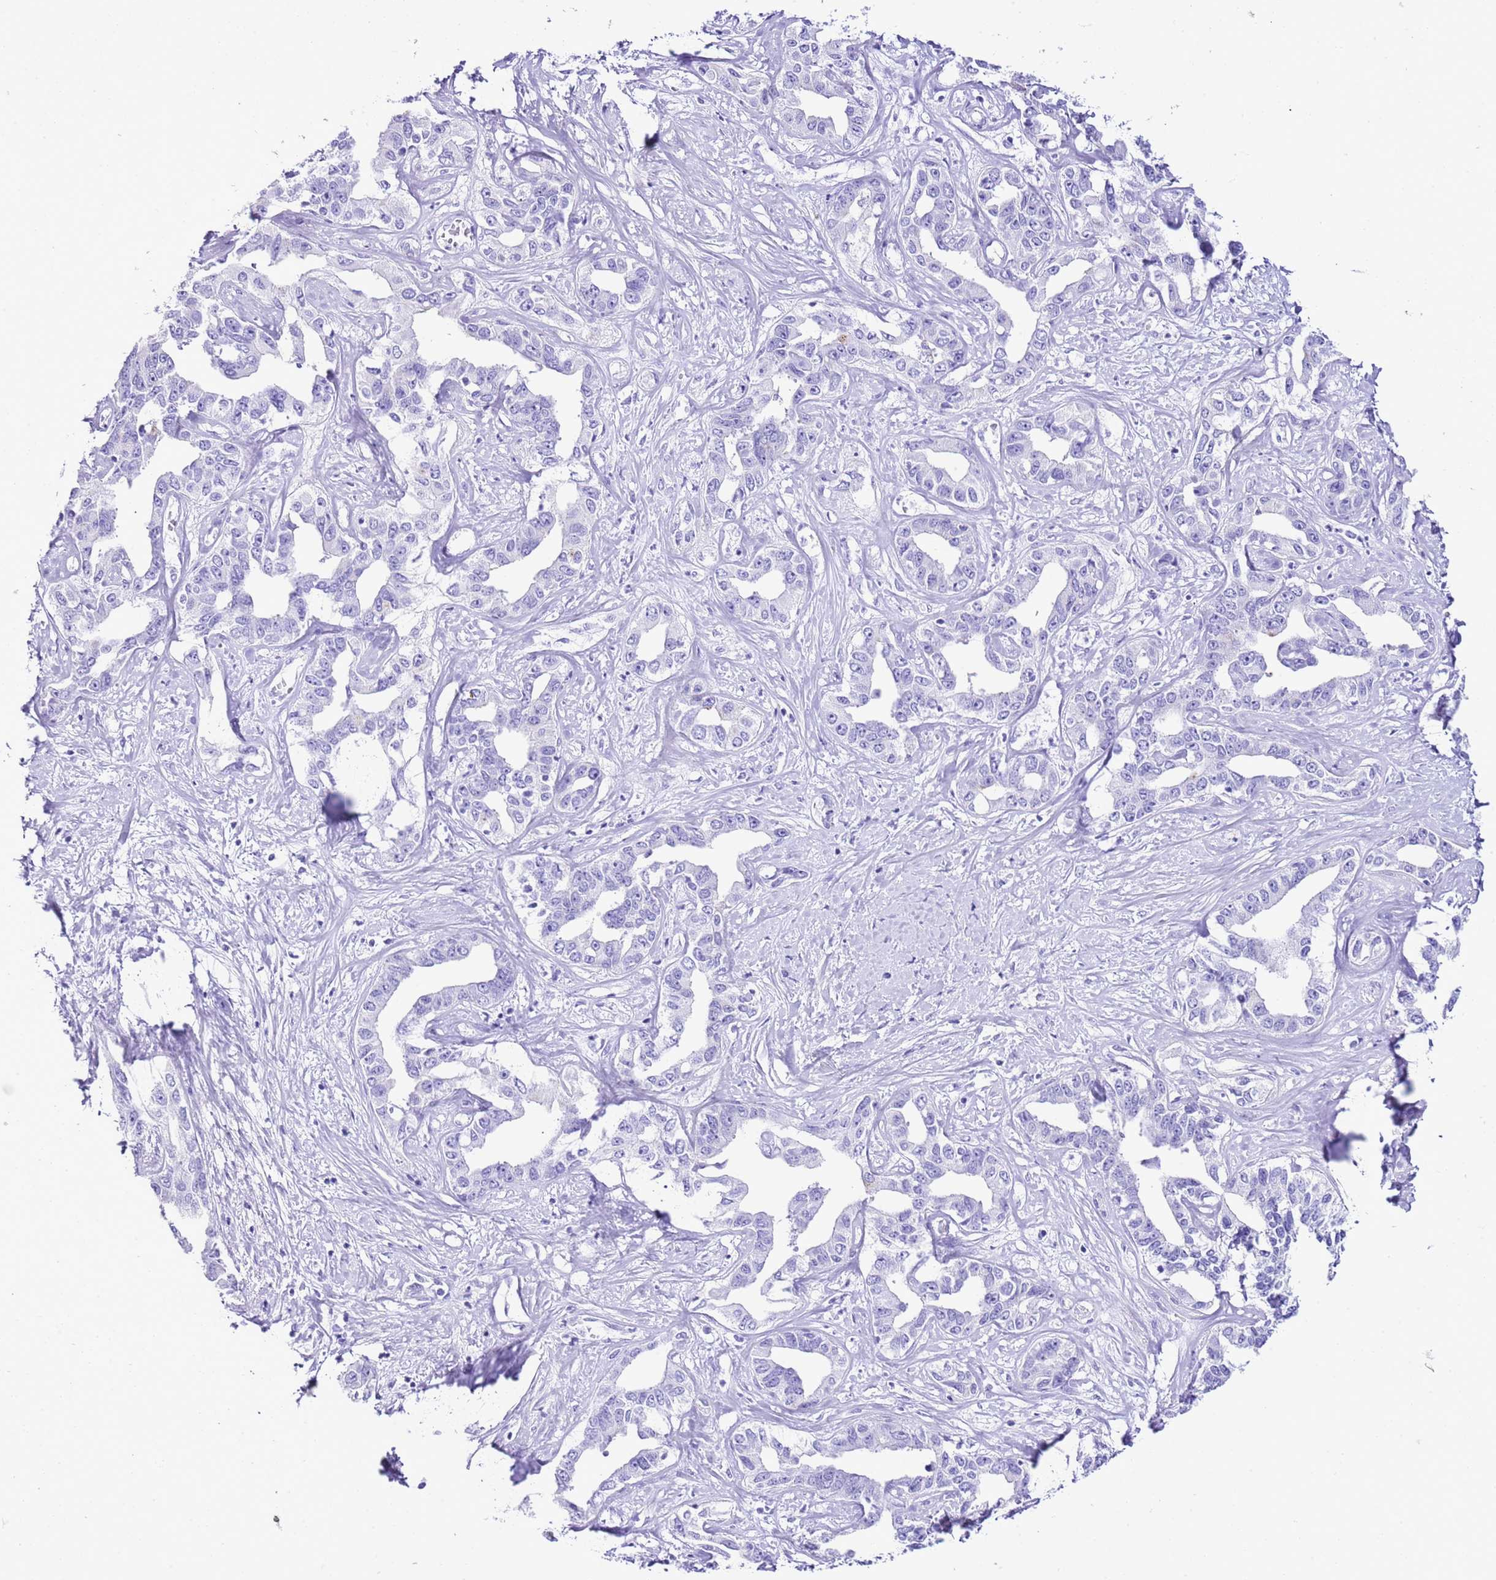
{"staining": {"intensity": "negative", "quantity": "none", "location": "none"}, "tissue": "liver cancer", "cell_type": "Tumor cells", "image_type": "cancer", "snomed": [{"axis": "morphology", "description": "Cholangiocarcinoma"}, {"axis": "topography", "description": "Liver"}], "caption": "Cholangiocarcinoma (liver) was stained to show a protein in brown. There is no significant staining in tumor cells.", "gene": "KCNC1", "patient": {"sex": "male", "age": 59}}